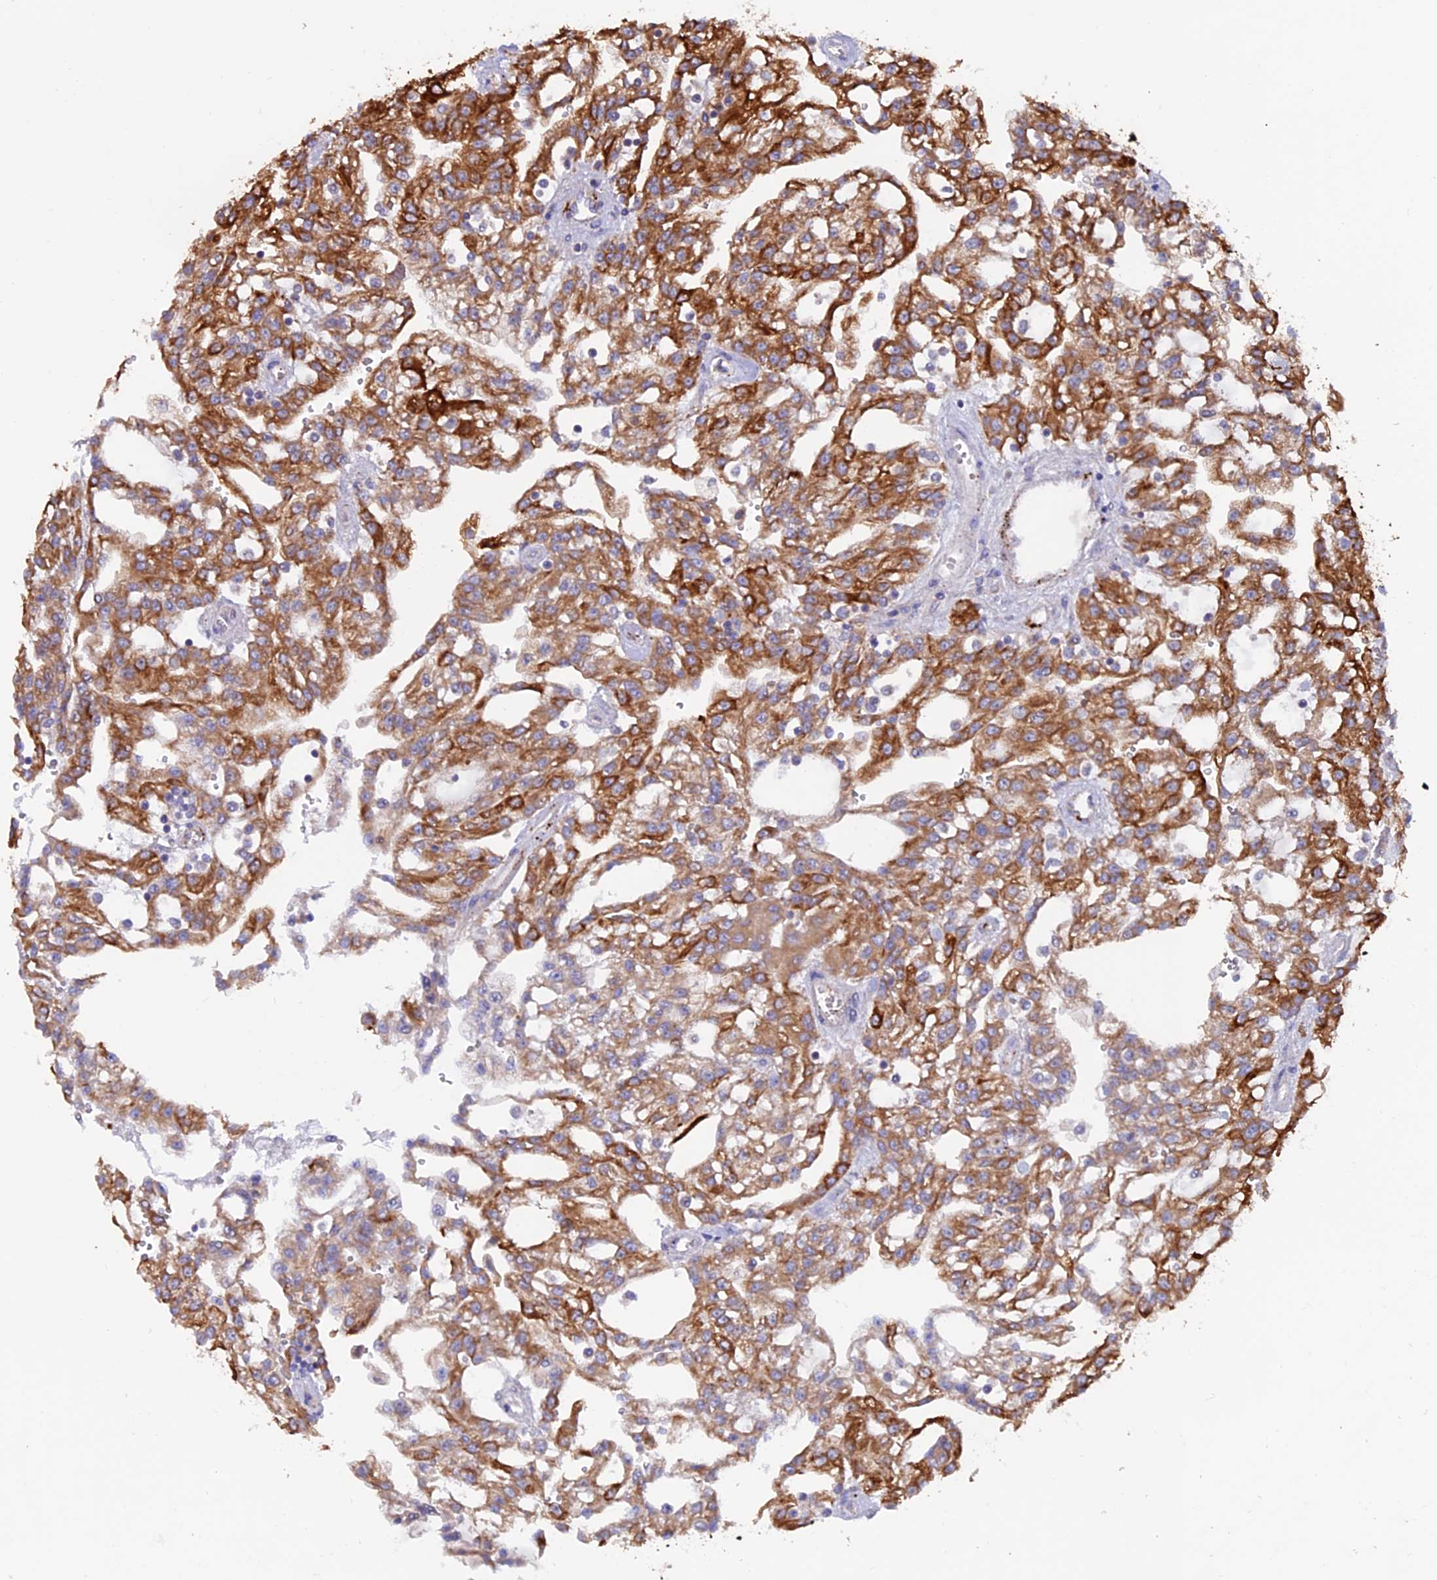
{"staining": {"intensity": "moderate", "quantity": ">75%", "location": "cytoplasmic/membranous"}, "tissue": "renal cancer", "cell_type": "Tumor cells", "image_type": "cancer", "snomed": [{"axis": "morphology", "description": "Adenocarcinoma, NOS"}, {"axis": "topography", "description": "Kidney"}], "caption": "Renal cancer was stained to show a protein in brown. There is medium levels of moderate cytoplasmic/membranous positivity in approximately >75% of tumor cells.", "gene": "PTPN9", "patient": {"sex": "male", "age": 63}}